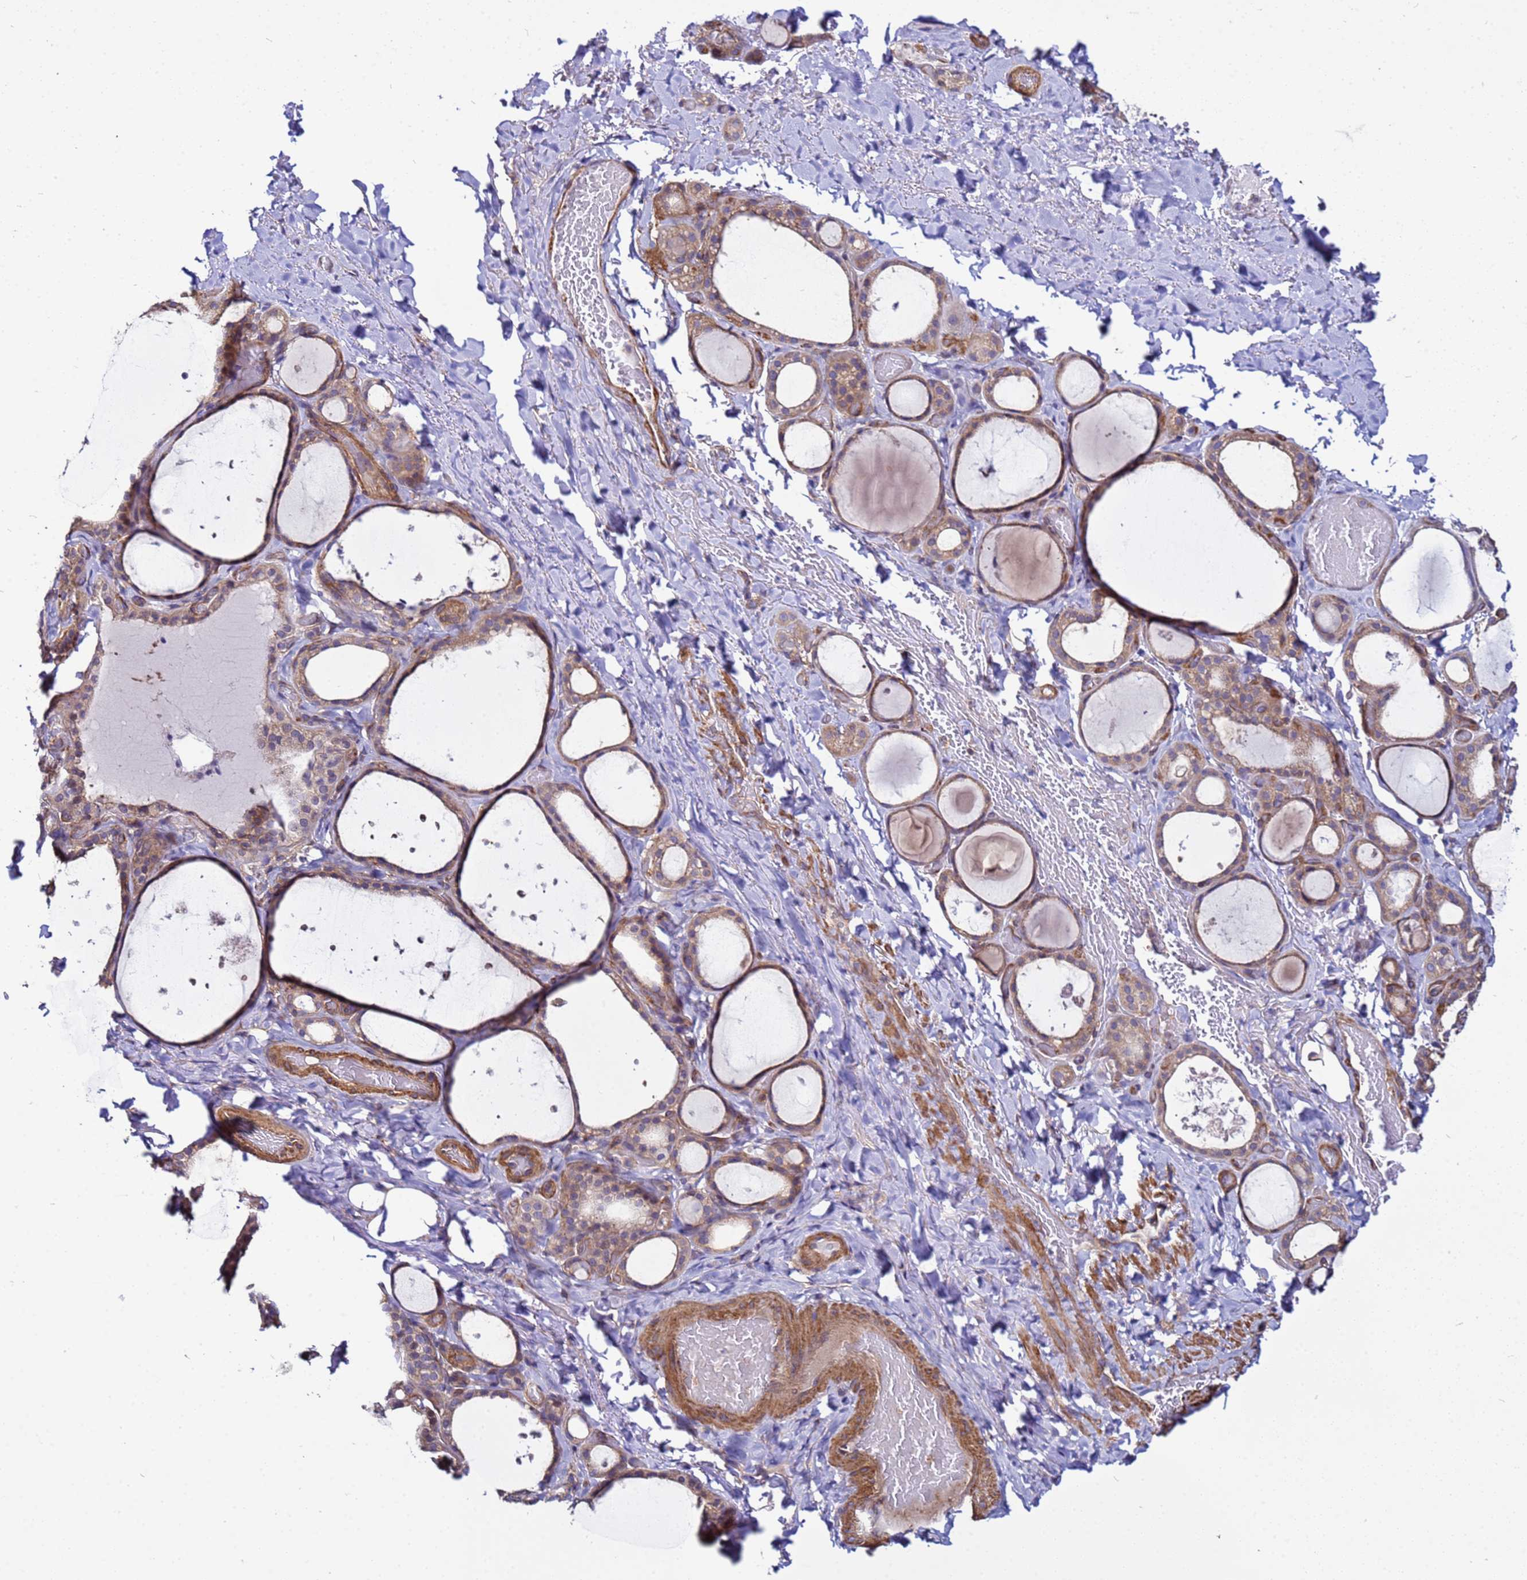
{"staining": {"intensity": "moderate", "quantity": ">75%", "location": "cytoplasmic/membranous"}, "tissue": "thyroid gland", "cell_type": "Glandular cells", "image_type": "normal", "snomed": [{"axis": "morphology", "description": "Normal tissue, NOS"}, {"axis": "topography", "description": "Thyroid gland"}], "caption": "Moderate cytoplasmic/membranous positivity is present in approximately >75% of glandular cells in benign thyroid gland.", "gene": "STK38L", "patient": {"sex": "female", "age": 44}}